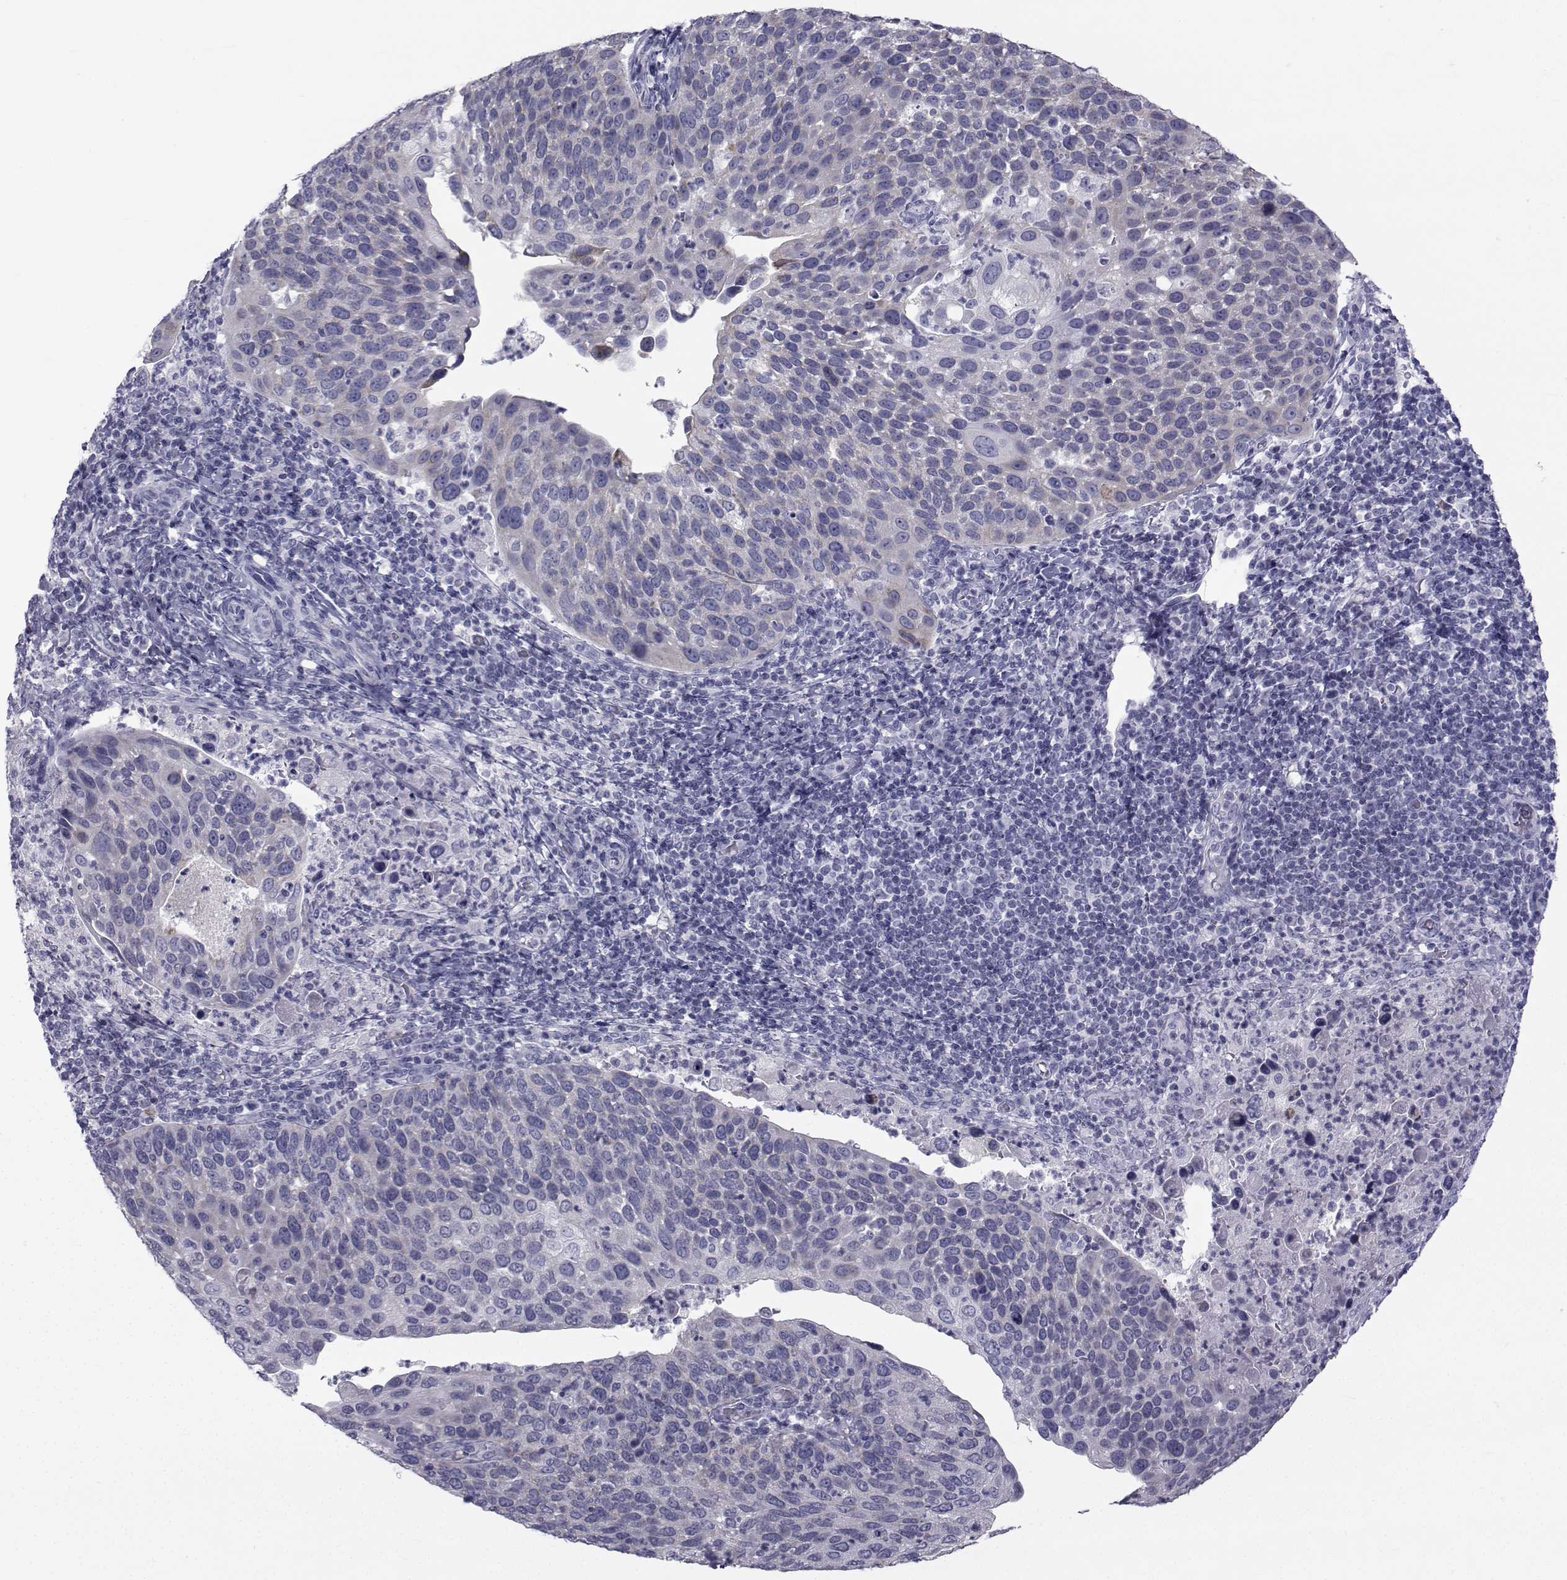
{"staining": {"intensity": "negative", "quantity": "none", "location": "none"}, "tissue": "cervical cancer", "cell_type": "Tumor cells", "image_type": "cancer", "snomed": [{"axis": "morphology", "description": "Squamous cell carcinoma, NOS"}, {"axis": "topography", "description": "Cervix"}], "caption": "Immunohistochemistry histopathology image of cervical cancer (squamous cell carcinoma) stained for a protein (brown), which demonstrates no positivity in tumor cells. (DAB immunohistochemistry visualized using brightfield microscopy, high magnification).", "gene": "FDXR", "patient": {"sex": "female", "age": 54}}